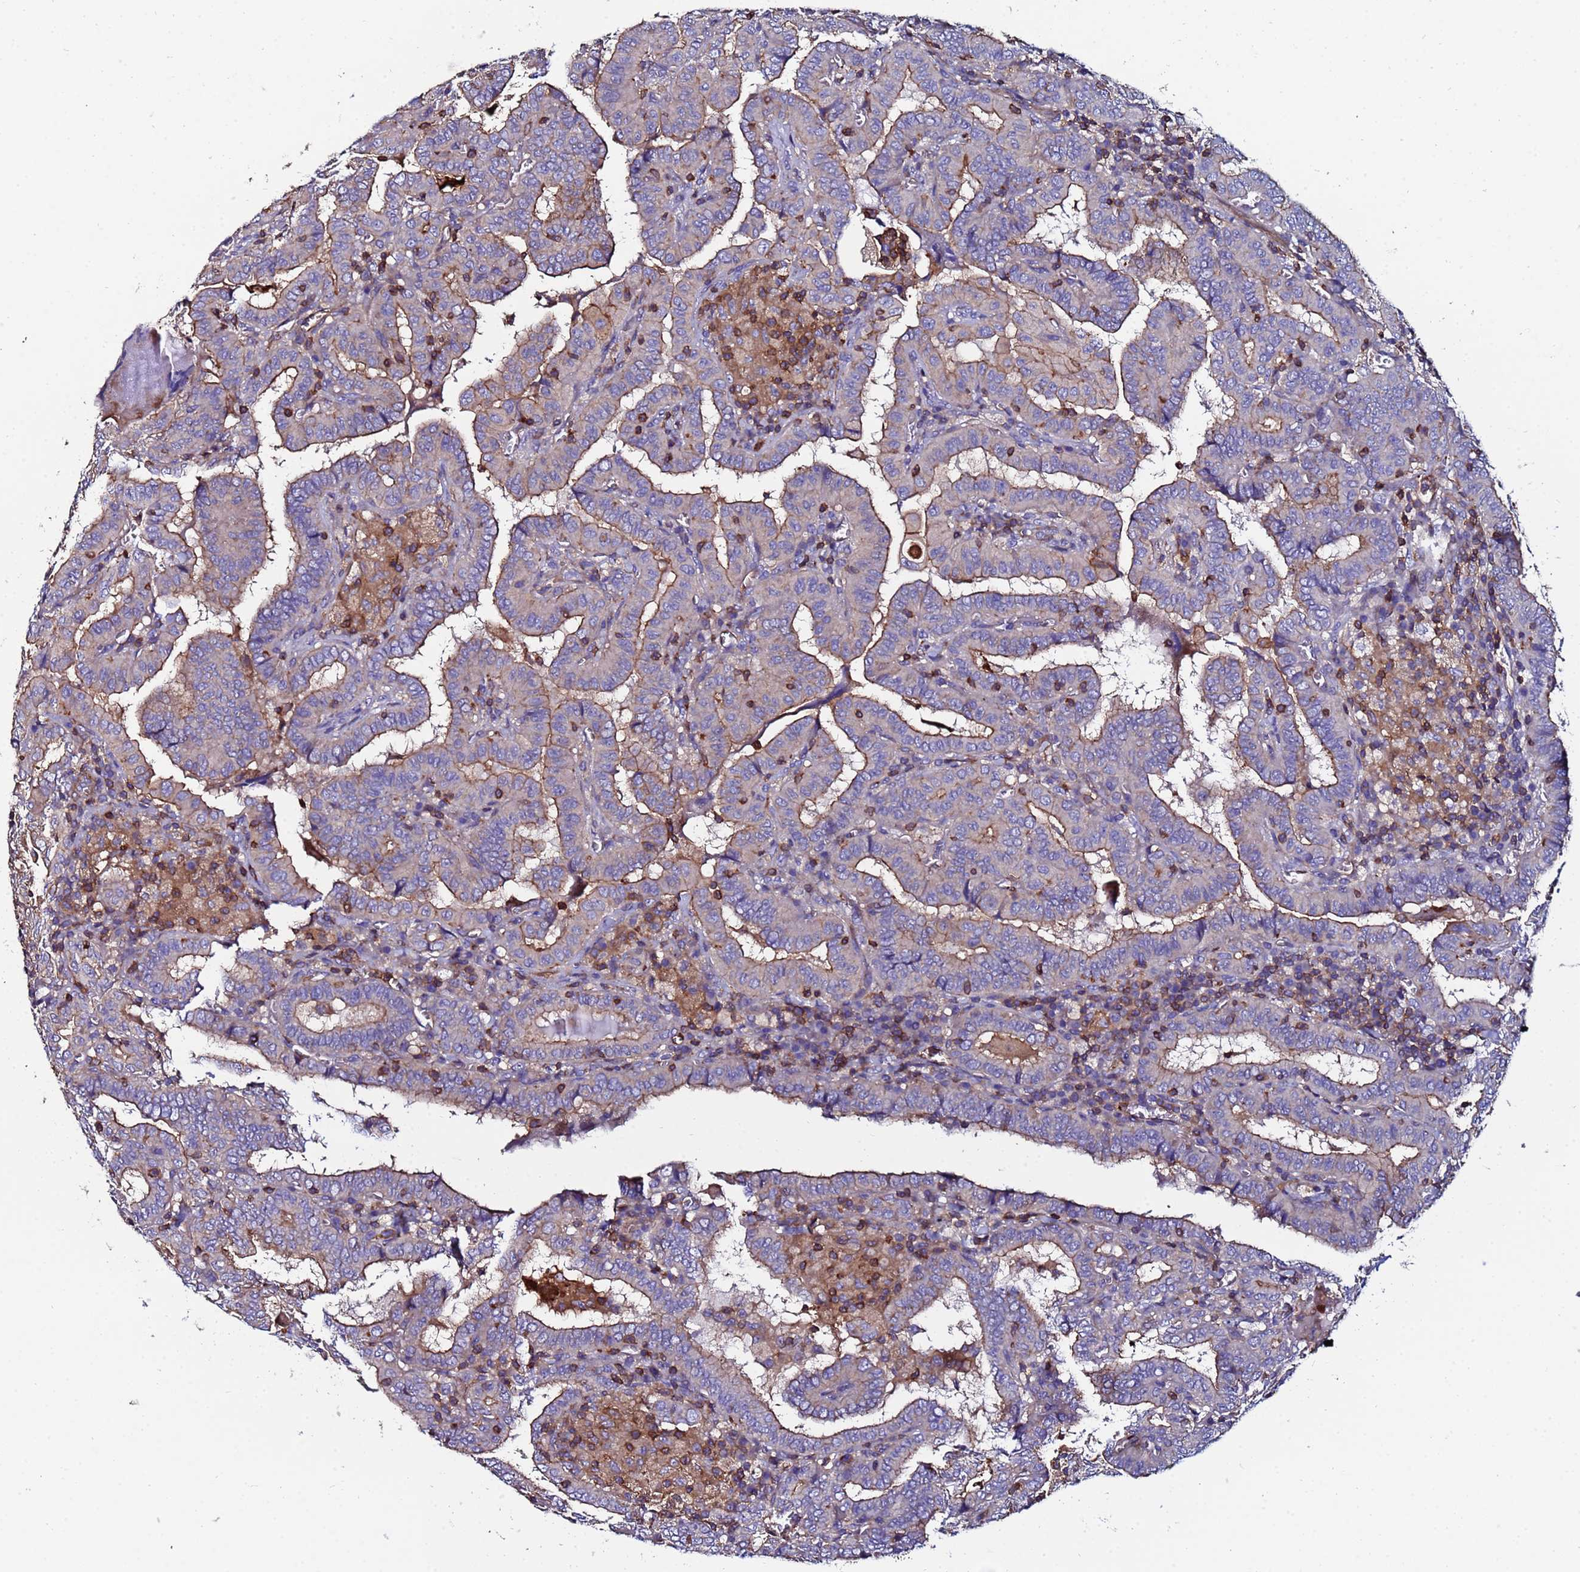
{"staining": {"intensity": "moderate", "quantity": "25%-75%", "location": "cytoplasmic/membranous"}, "tissue": "thyroid cancer", "cell_type": "Tumor cells", "image_type": "cancer", "snomed": [{"axis": "morphology", "description": "Papillary adenocarcinoma, NOS"}, {"axis": "topography", "description": "Thyroid gland"}], "caption": "IHC staining of thyroid cancer, which reveals medium levels of moderate cytoplasmic/membranous staining in about 25%-75% of tumor cells indicating moderate cytoplasmic/membranous protein expression. The staining was performed using DAB (3,3'-diaminobenzidine) (brown) for protein detection and nuclei were counterstained in hematoxylin (blue).", "gene": "POTEE", "patient": {"sex": "female", "age": 72}}